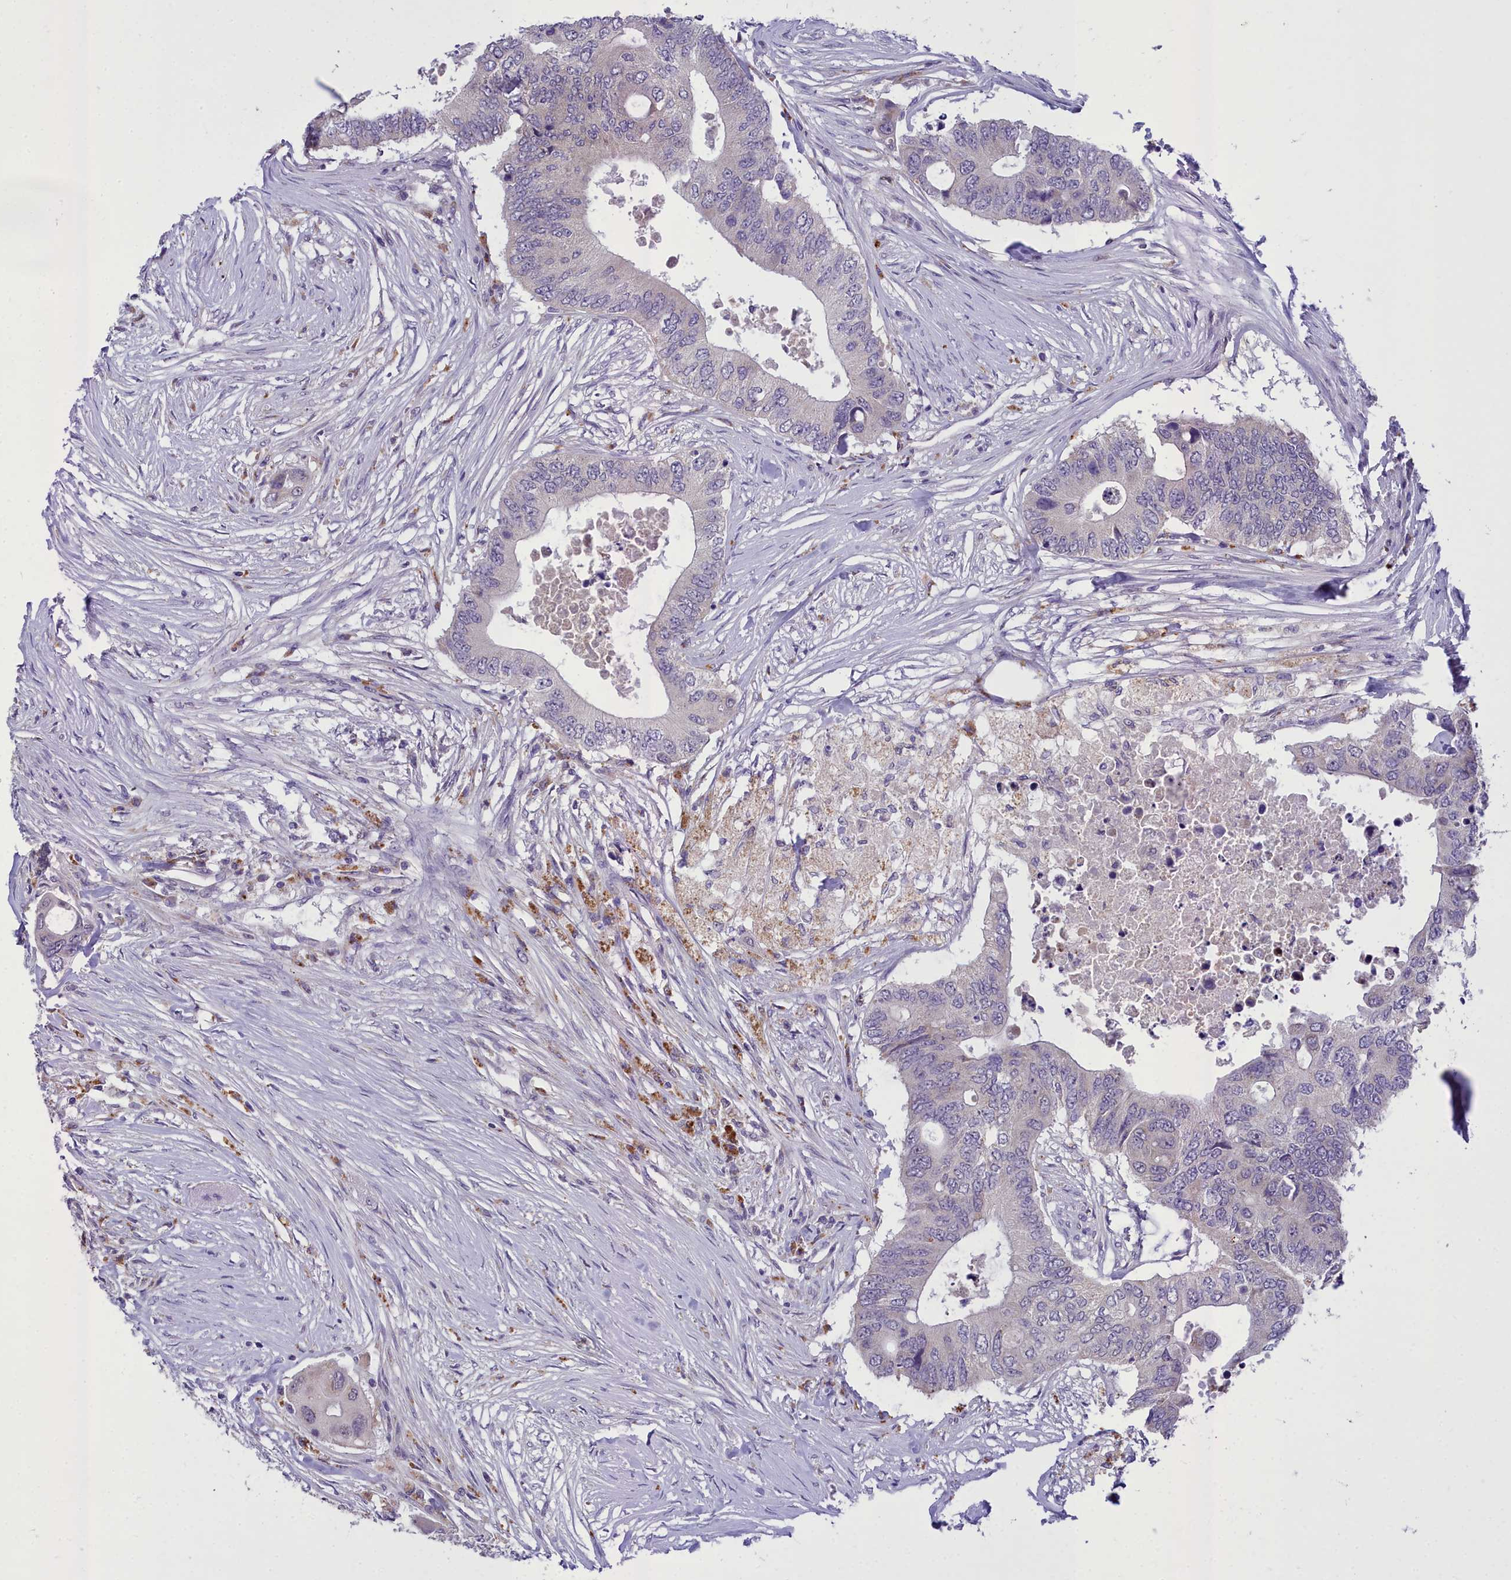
{"staining": {"intensity": "negative", "quantity": "none", "location": "none"}, "tissue": "colorectal cancer", "cell_type": "Tumor cells", "image_type": "cancer", "snomed": [{"axis": "morphology", "description": "Adenocarcinoma, NOS"}, {"axis": "topography", "description": "Colon"}], "caption": "Tumor cells show no significant positivity in colorectal adenocarcinoma.", "gene": "MIIP", "patient": {"sex": "male", "age": 71}}